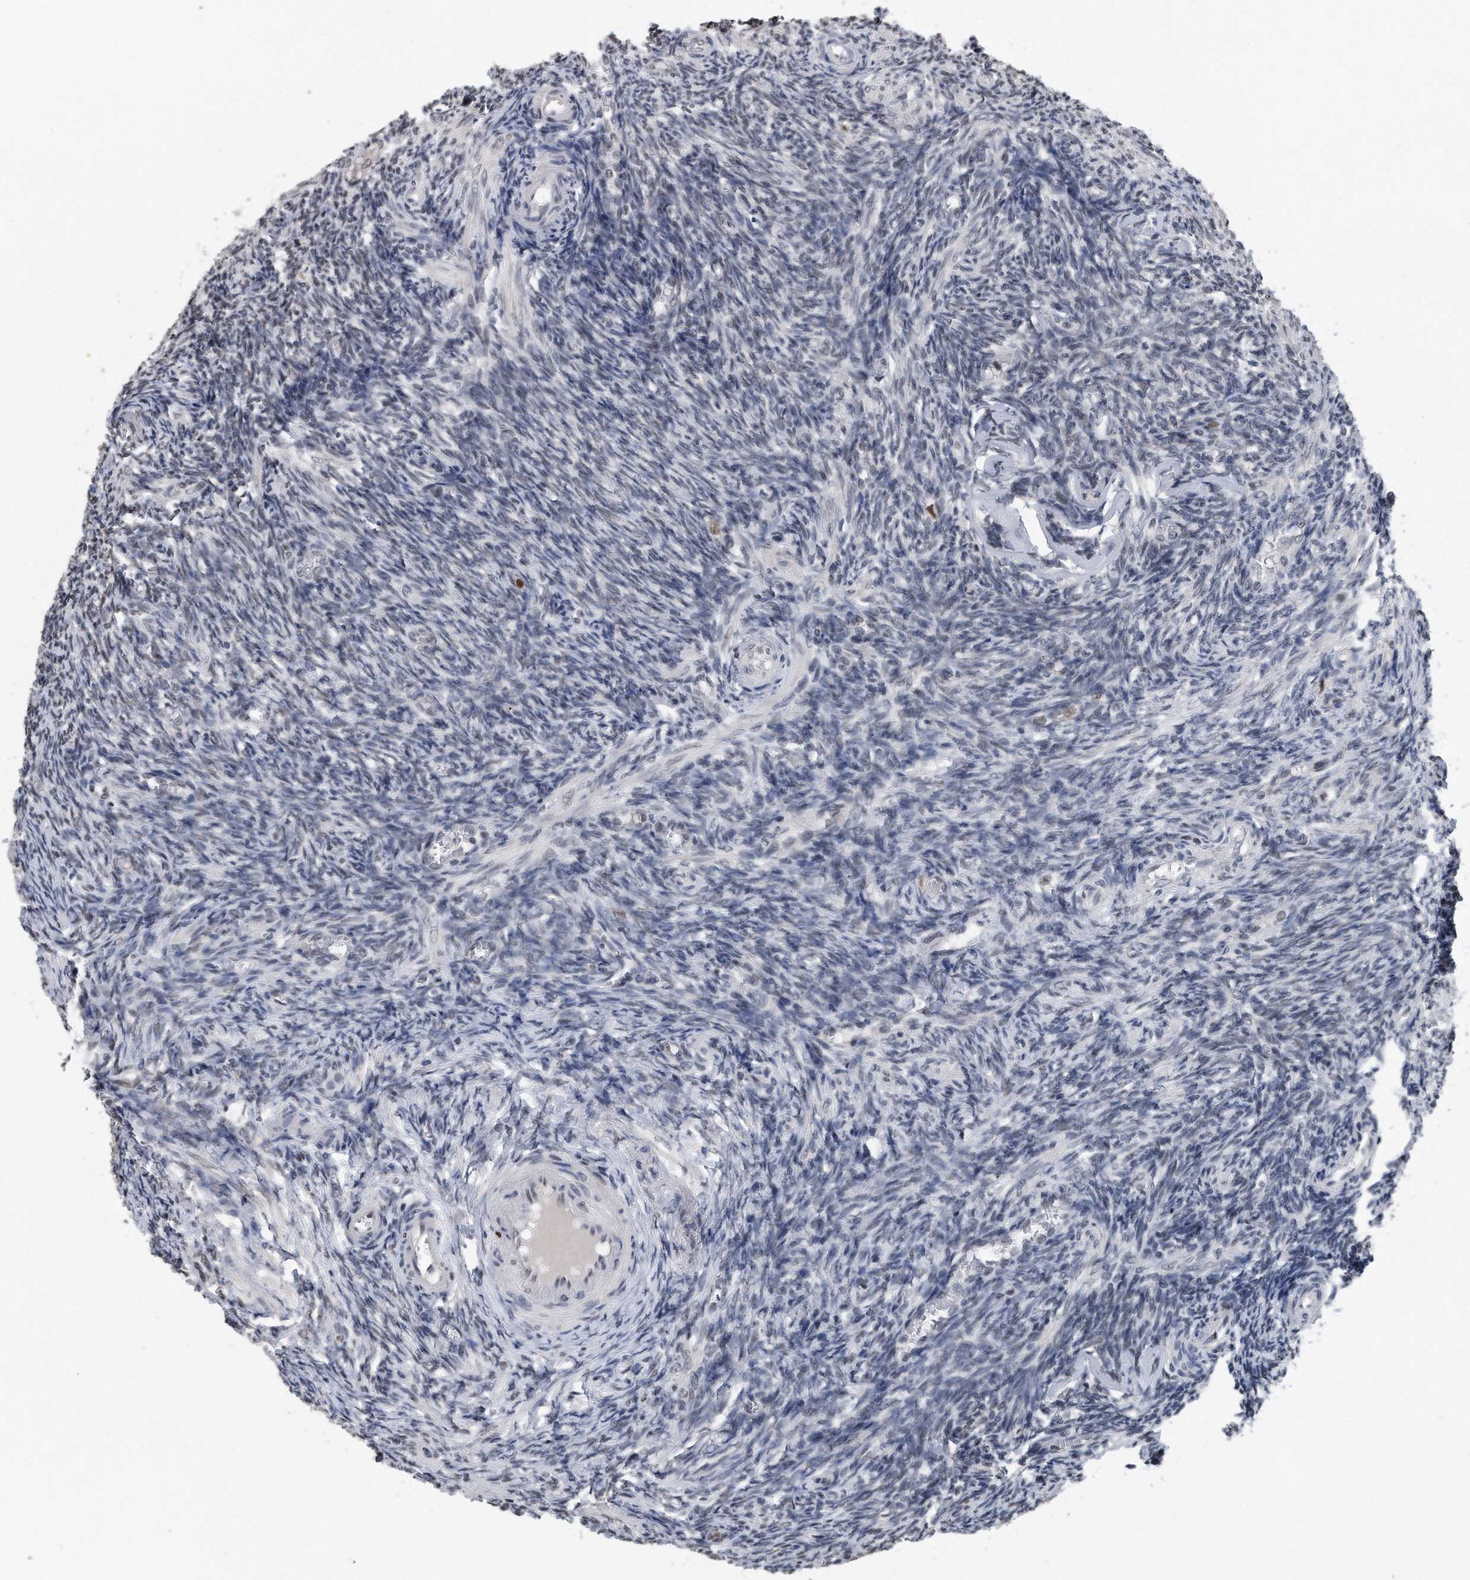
{"staining": {"intensity": "negative", "quantity": "none", "location": "none"}, "tissue": "ovary", "cell_type": "Ovarian stroma cells", "image_type": "normal", "snomed": [{"axis": "morphology", "description": "Normal tissue, NOS"}, {"axis": "topography", "description": "Ovary"}], "caption": "There is no significant staining in ovarian stroma cells of ovary. (DAB (3,3'-diaminobenzidine) immunohistochemistry with hematoxylin counter stain).", "gene": "PCNA", "patient": {"sex": "female", "age": 27}}